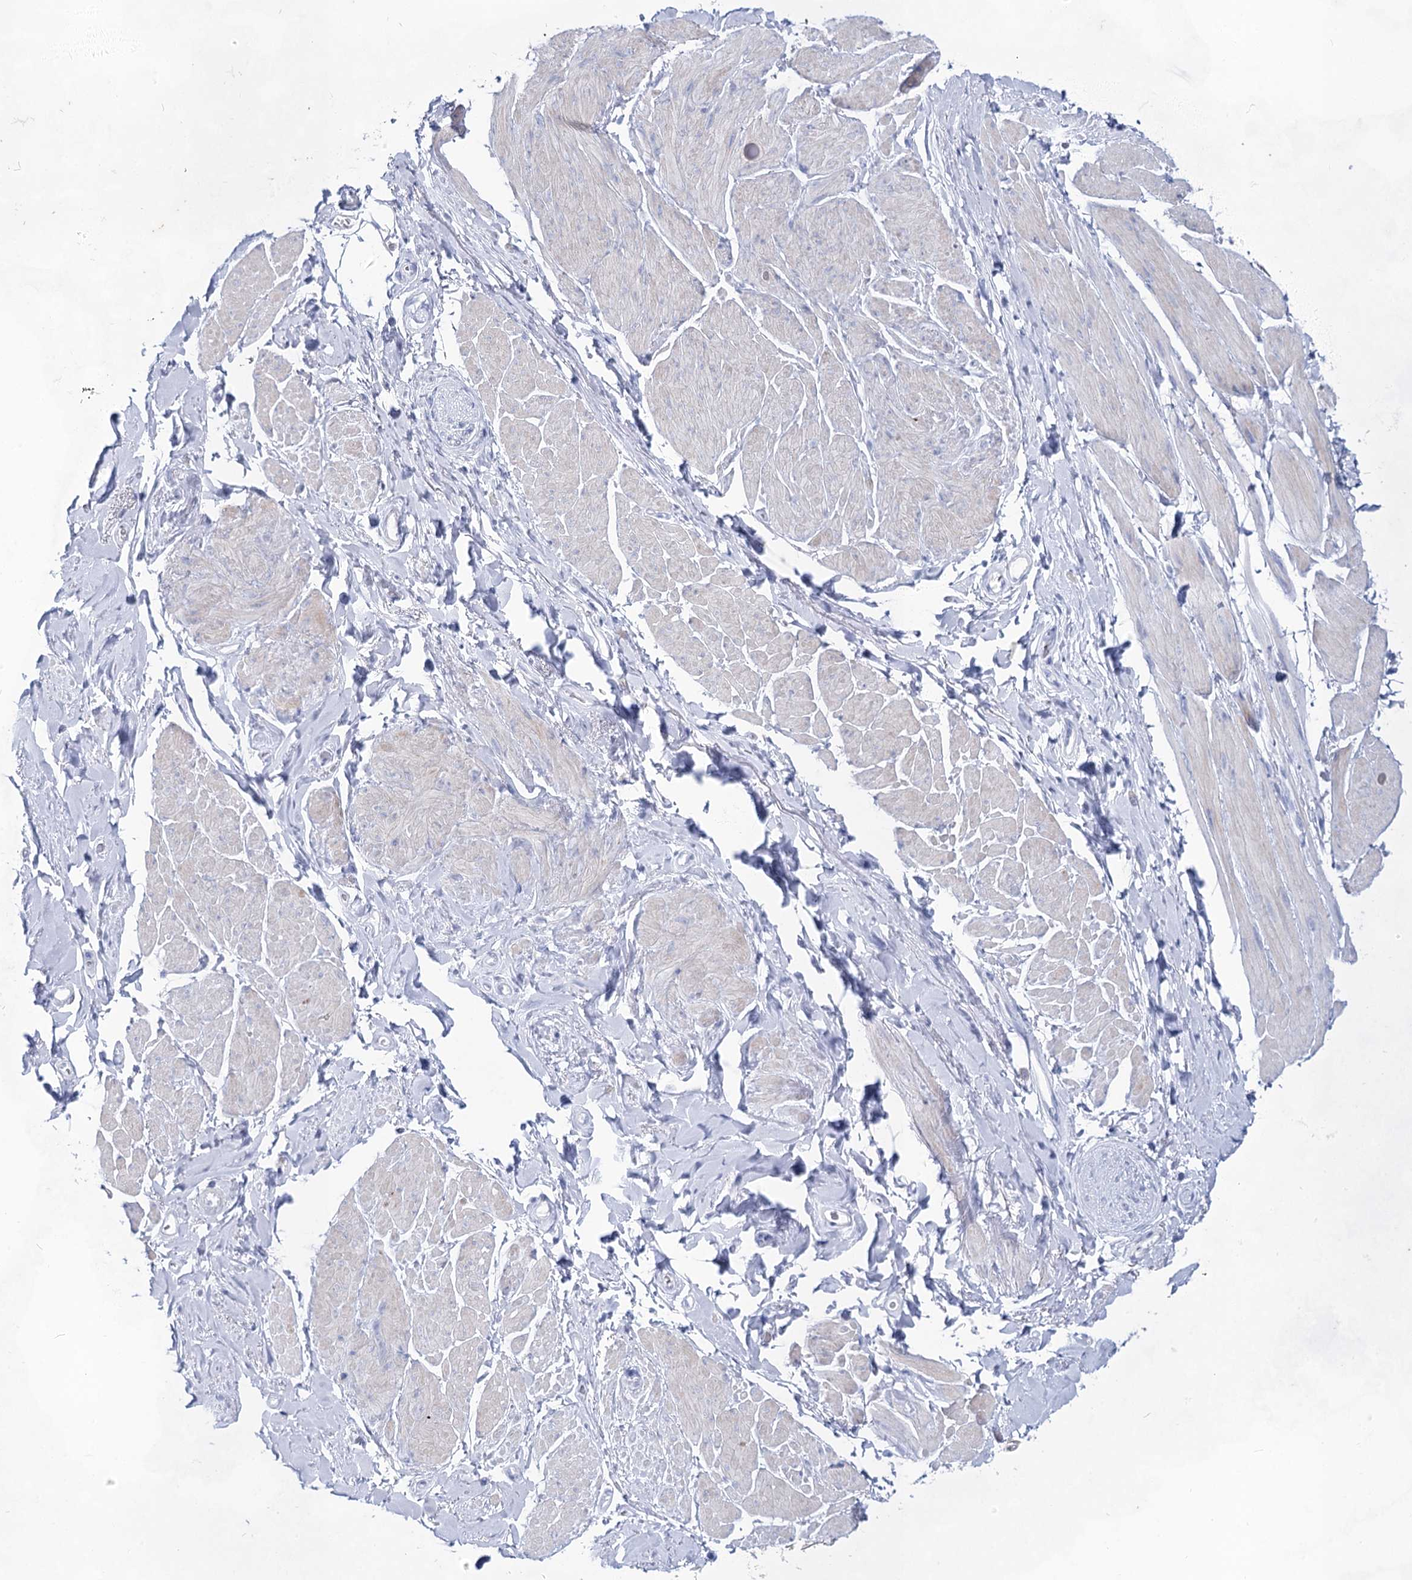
{"staining": {"intensity": "weak", "quantity": "<25%", "location": "cytoplasmic/membranous"}, "tissue": "smooth muscle", "cell_type": "Smooth muscle cells", "image_type": "normal", "snomed": [{"axis": "morphology", "description": "Normal tissue, NOS"}, {"axis": "topography", "description": "Smooth muscle"}, {"axis": "topography", "description": "Peripheral nerve tissue"}], "caption": "This is an IHC photomicrograph of normal human smooth muscle. There is no positivity in smooth muscle cells.", "gene": "ACRV1", "patient": {"sex": "male", "age": 69}}